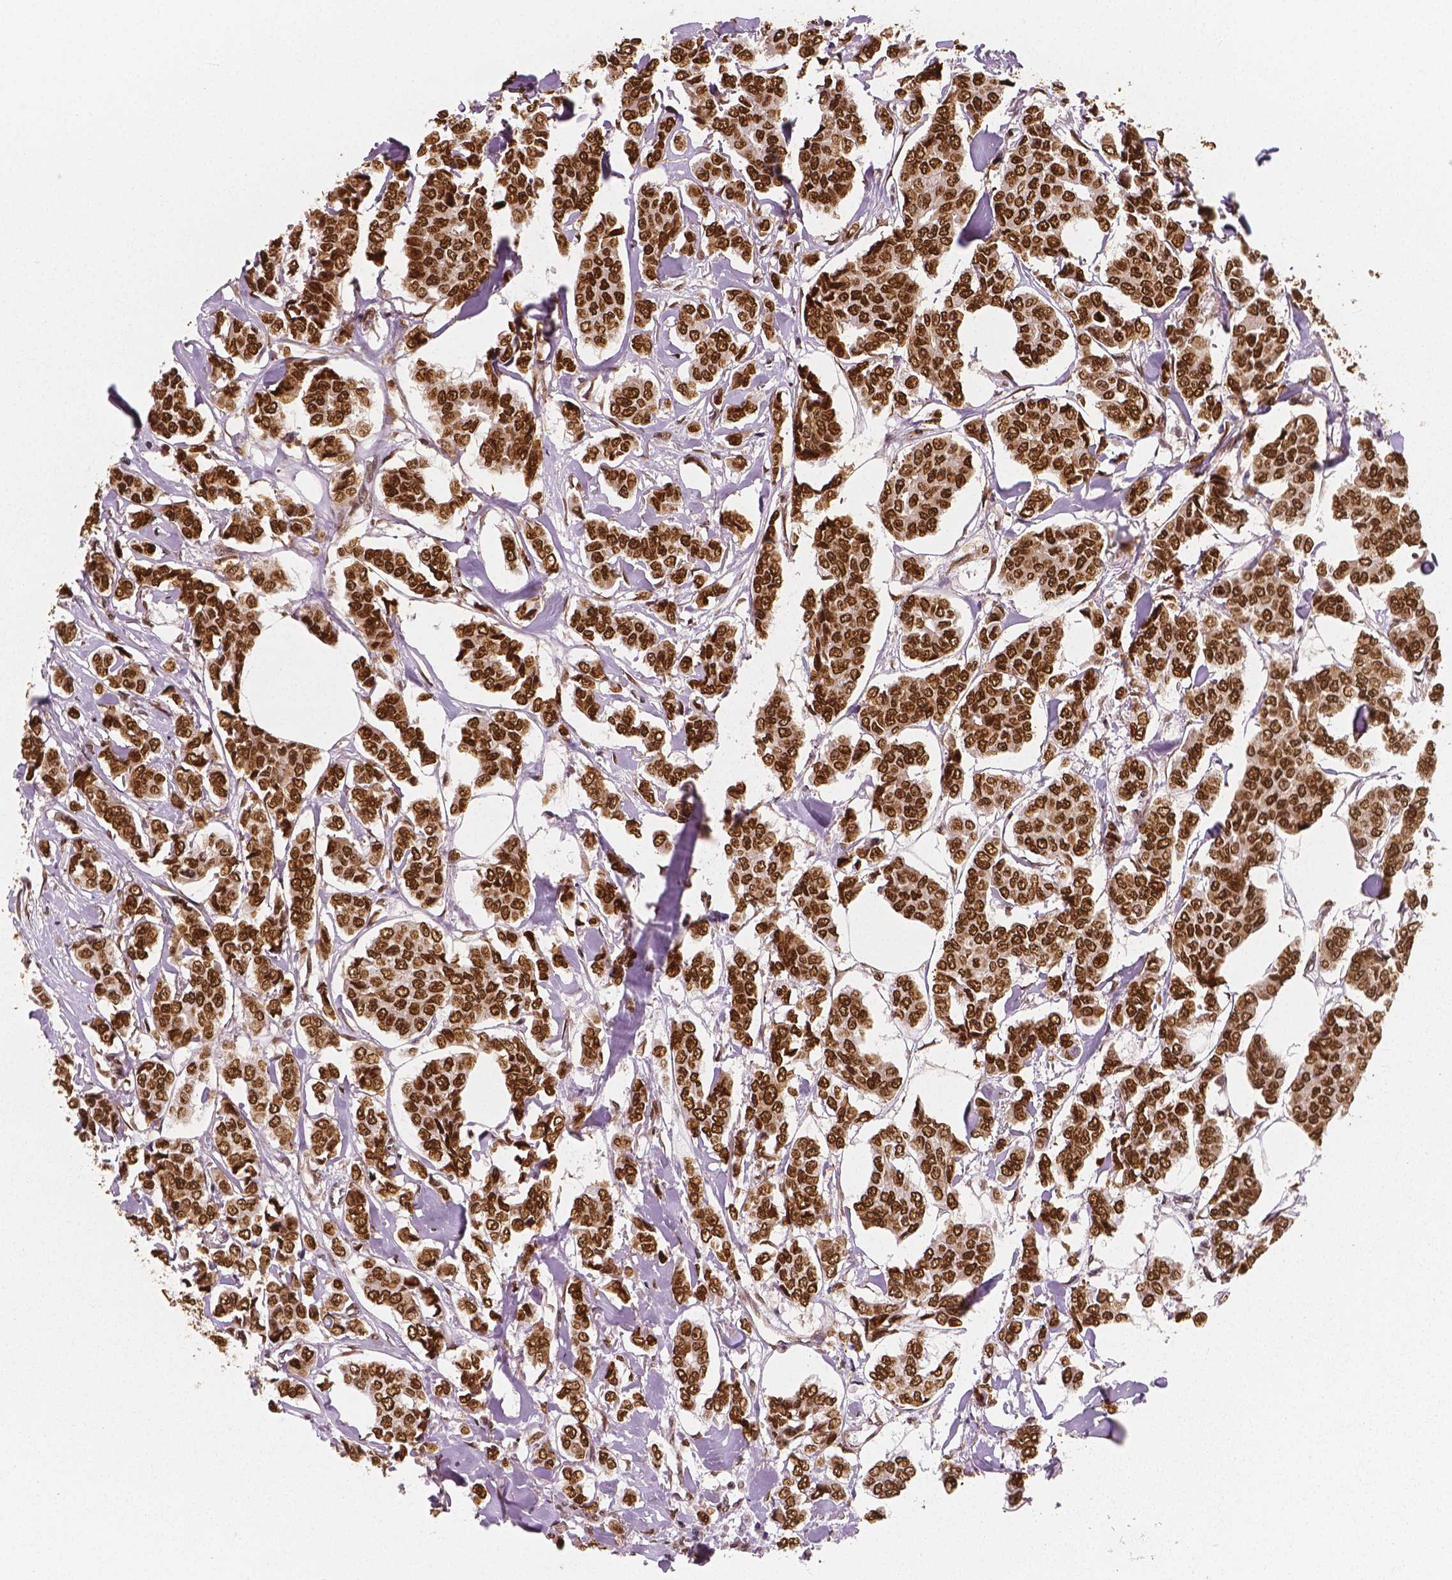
{"staining": {"intensity": "strong", "quantity": ">75%", "location": "nuclear"}, "tissue": "breast cancer", "cell_type": "Tumor cells", "image_type": "cancer", "snomed": [{"axis": "morphology", "description": "Duct carcinoma"}, {"axis": "topography", "description": "Breast"}], "caption": "Protein expression analysis of breast cancer demonstrates strong nuclear staining in approximately >75% of tumor cells.", "gene": "NUCKS1", "patient": {"sex": "female", "age": 94}}